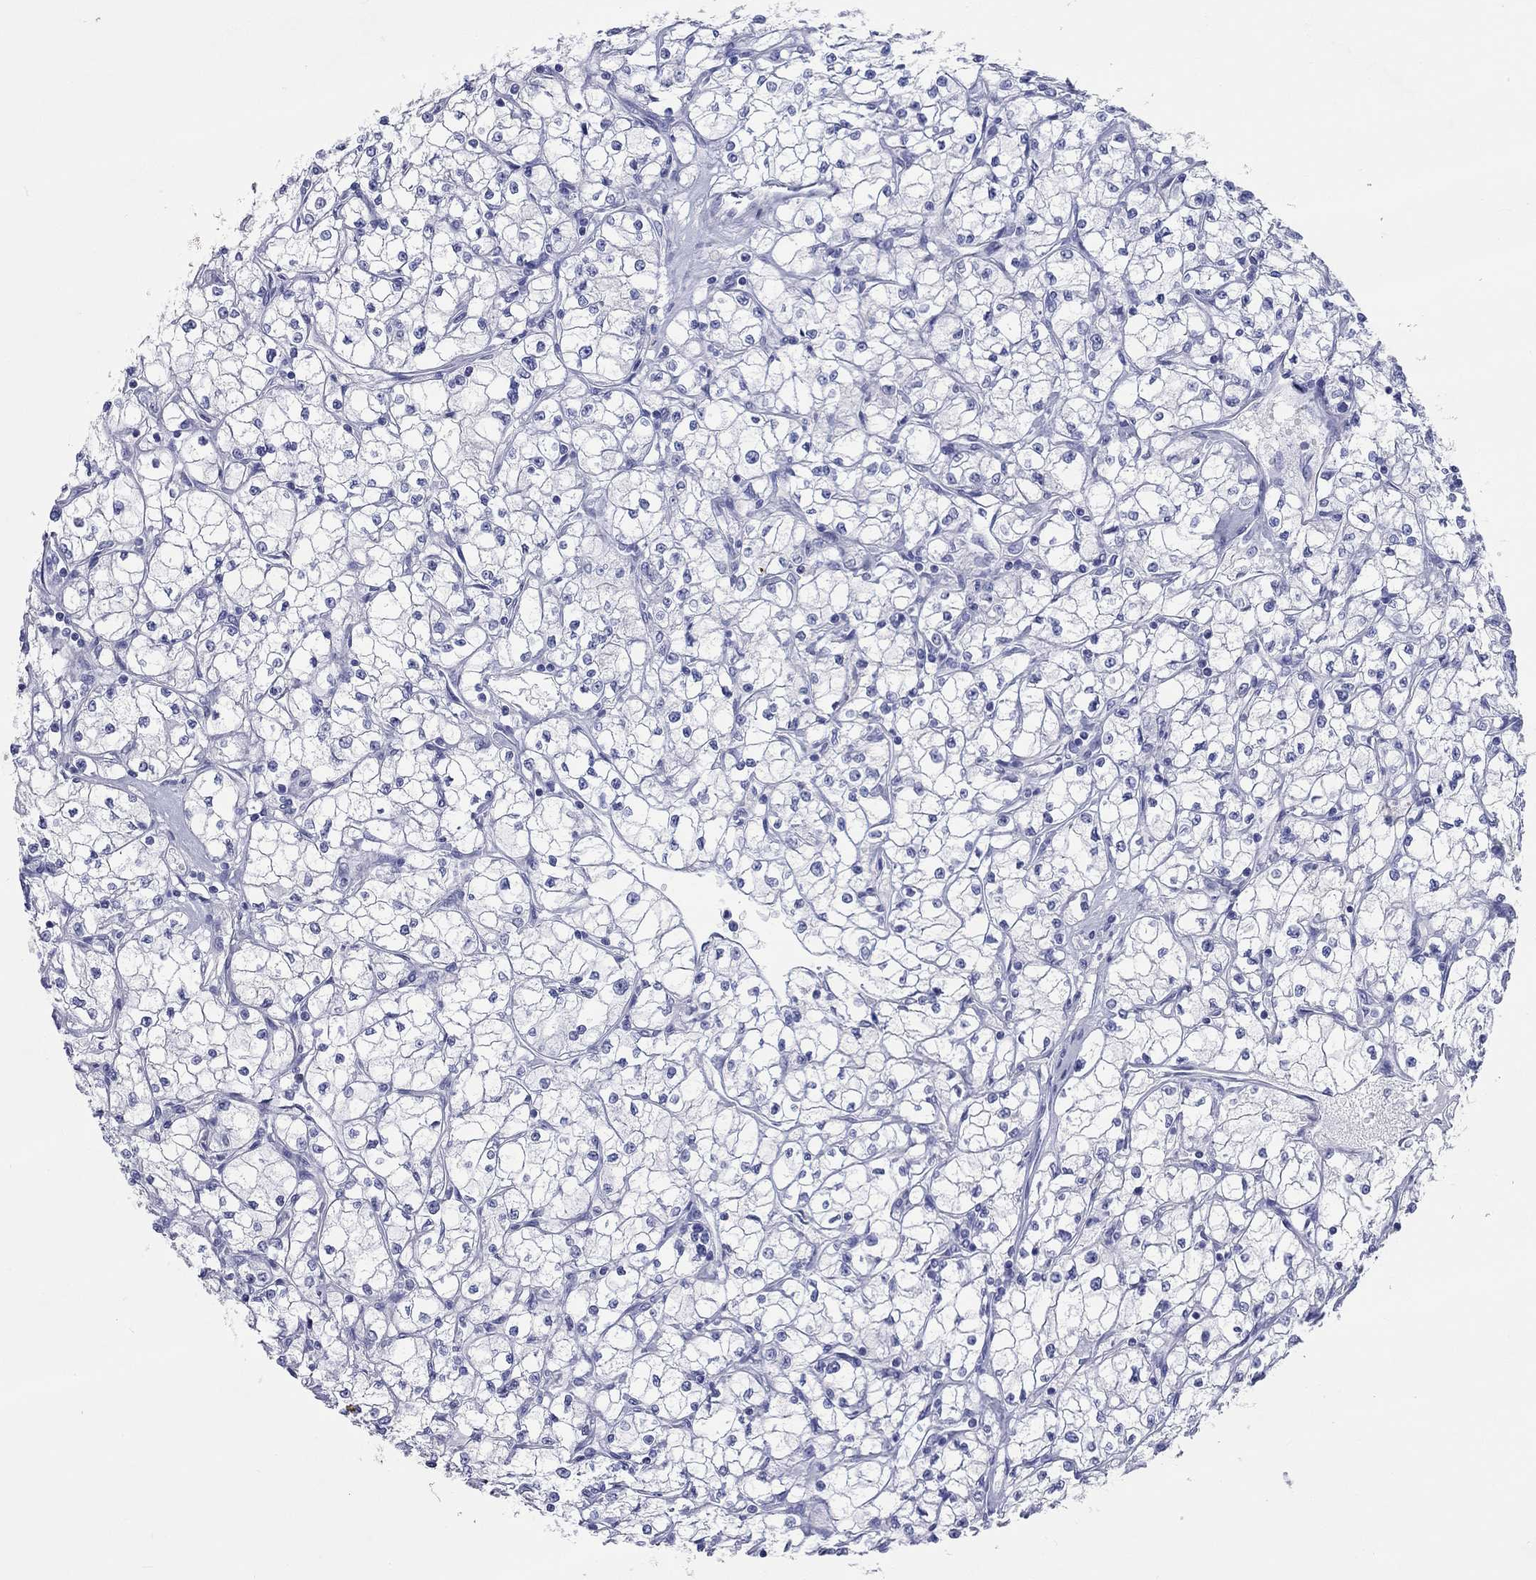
{"staining": {"intensity": "negative", "quantity": "none", "location": "none"}, "tissue": "renal cancer", "cell_type": "Tumor cells", "image_type": "cancer", "snomed": [{"axis": "morphology", "description": "Adenocarcinoma, NOS"}, {"axis": "topography", "description": "Kidney"}], "caption": "Immunohistochemistry (IHC) photomicrograph of neoplastic tissue: human adenocarcinoma (renal) stained with DAB demonstrates no significant protein staining in tumor cells.", "gene": "SPATA9", "patient": {"sex": "male", "age": 67}}